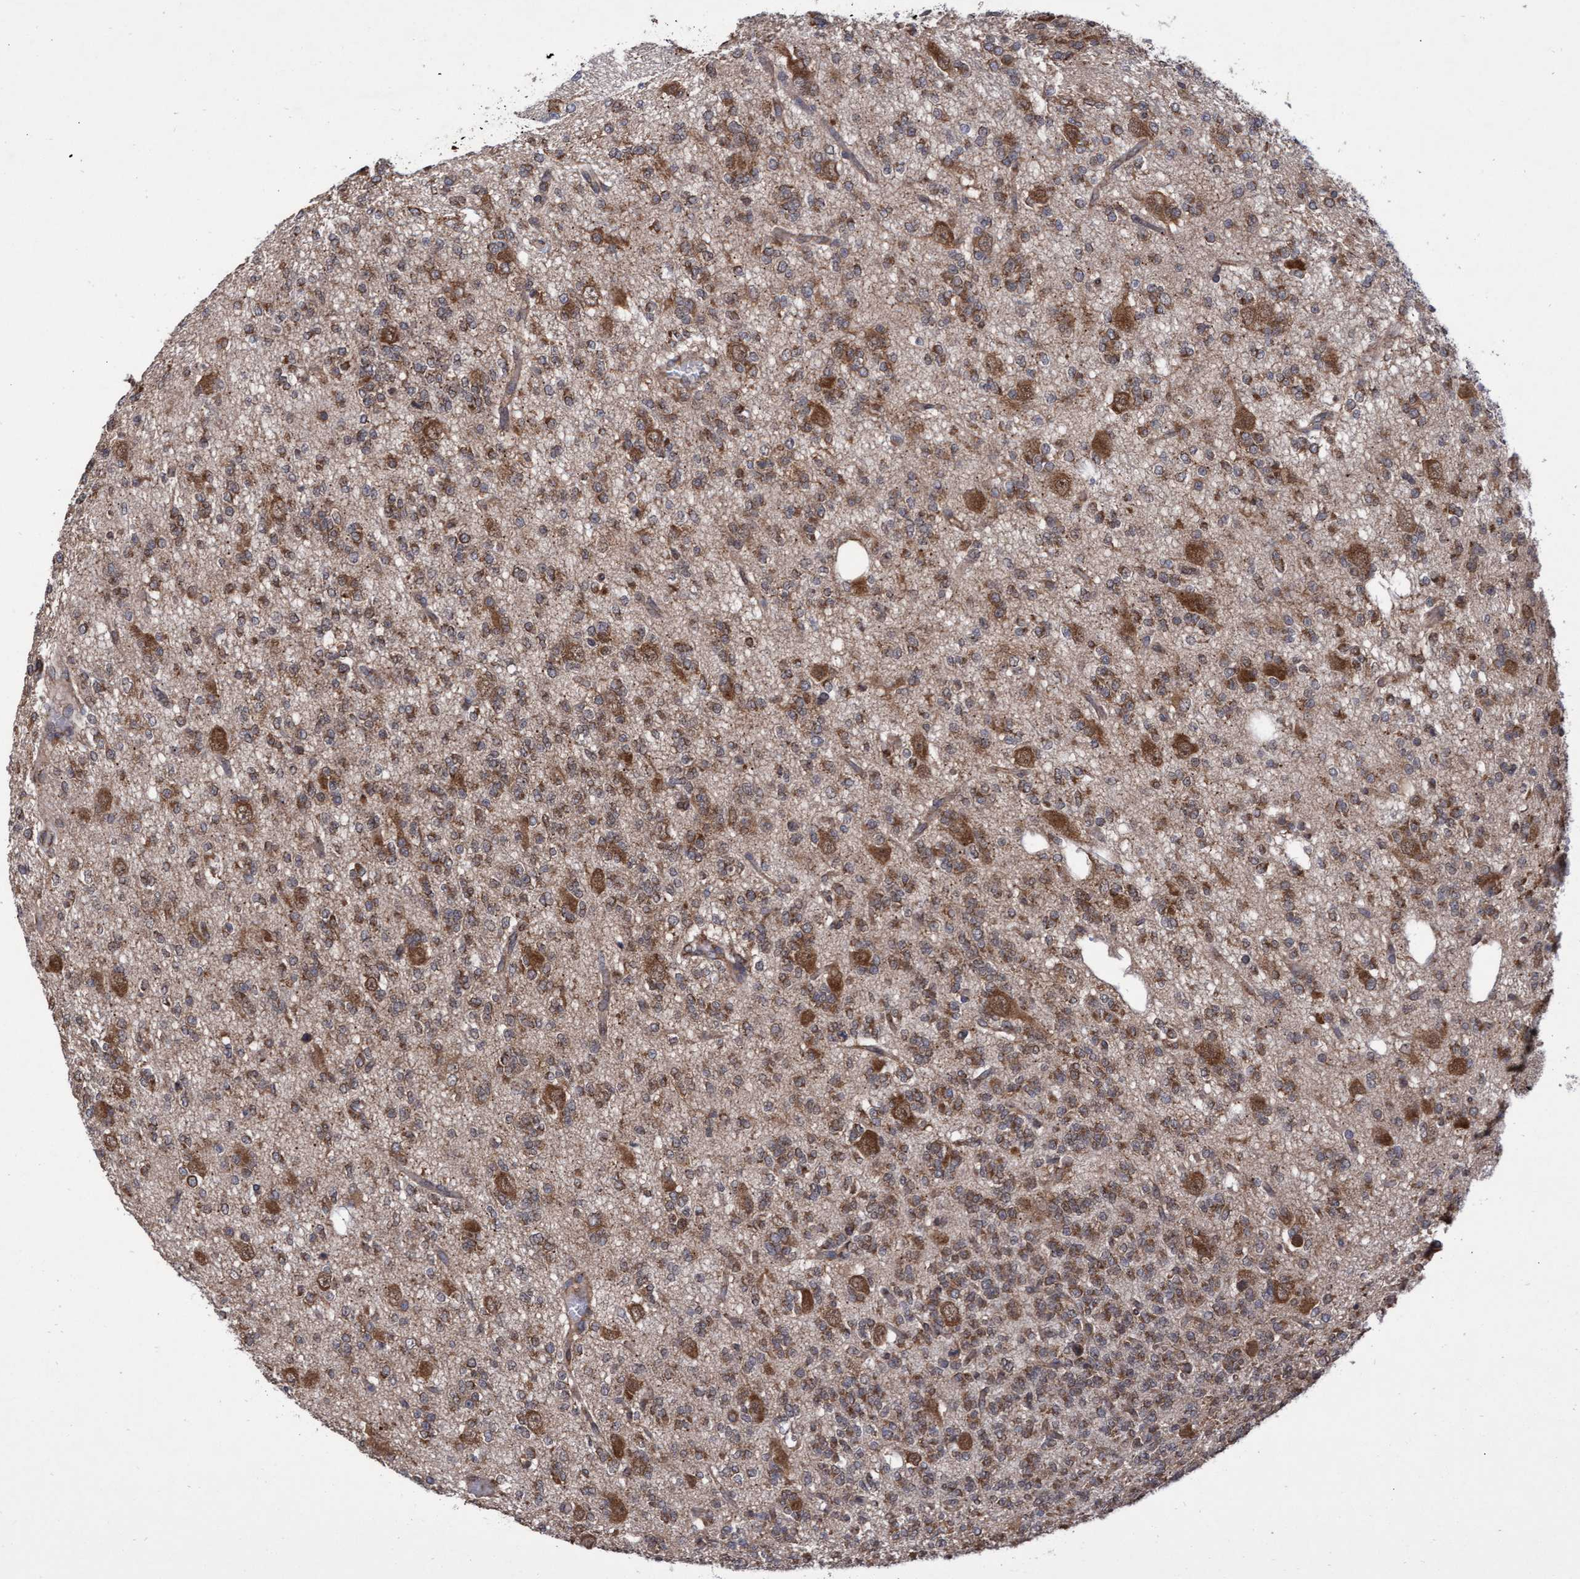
{"staining": {"intensity": "moderate", "quantity": ">75%", "location": "cytoplasmic/membranous"}, "tissue": "glioma", "cell_type": "Tumor cells", "image_type": "cancer", "snomed": [{"axis": "morphology", "description": "Glioma, malignant, Low grade"}, {"axis": "topography", "description": "Brain"}], "caption": "Immunohistochemical staining of glioma shows medium levels of moderate cytoplasmic/membranous expression in about >75% of tumor cells. (DAB IHC with brightfield microscopy, high magnification).", "gene": "ABCF2", "patient": {"sex": "male", "age": 38}}